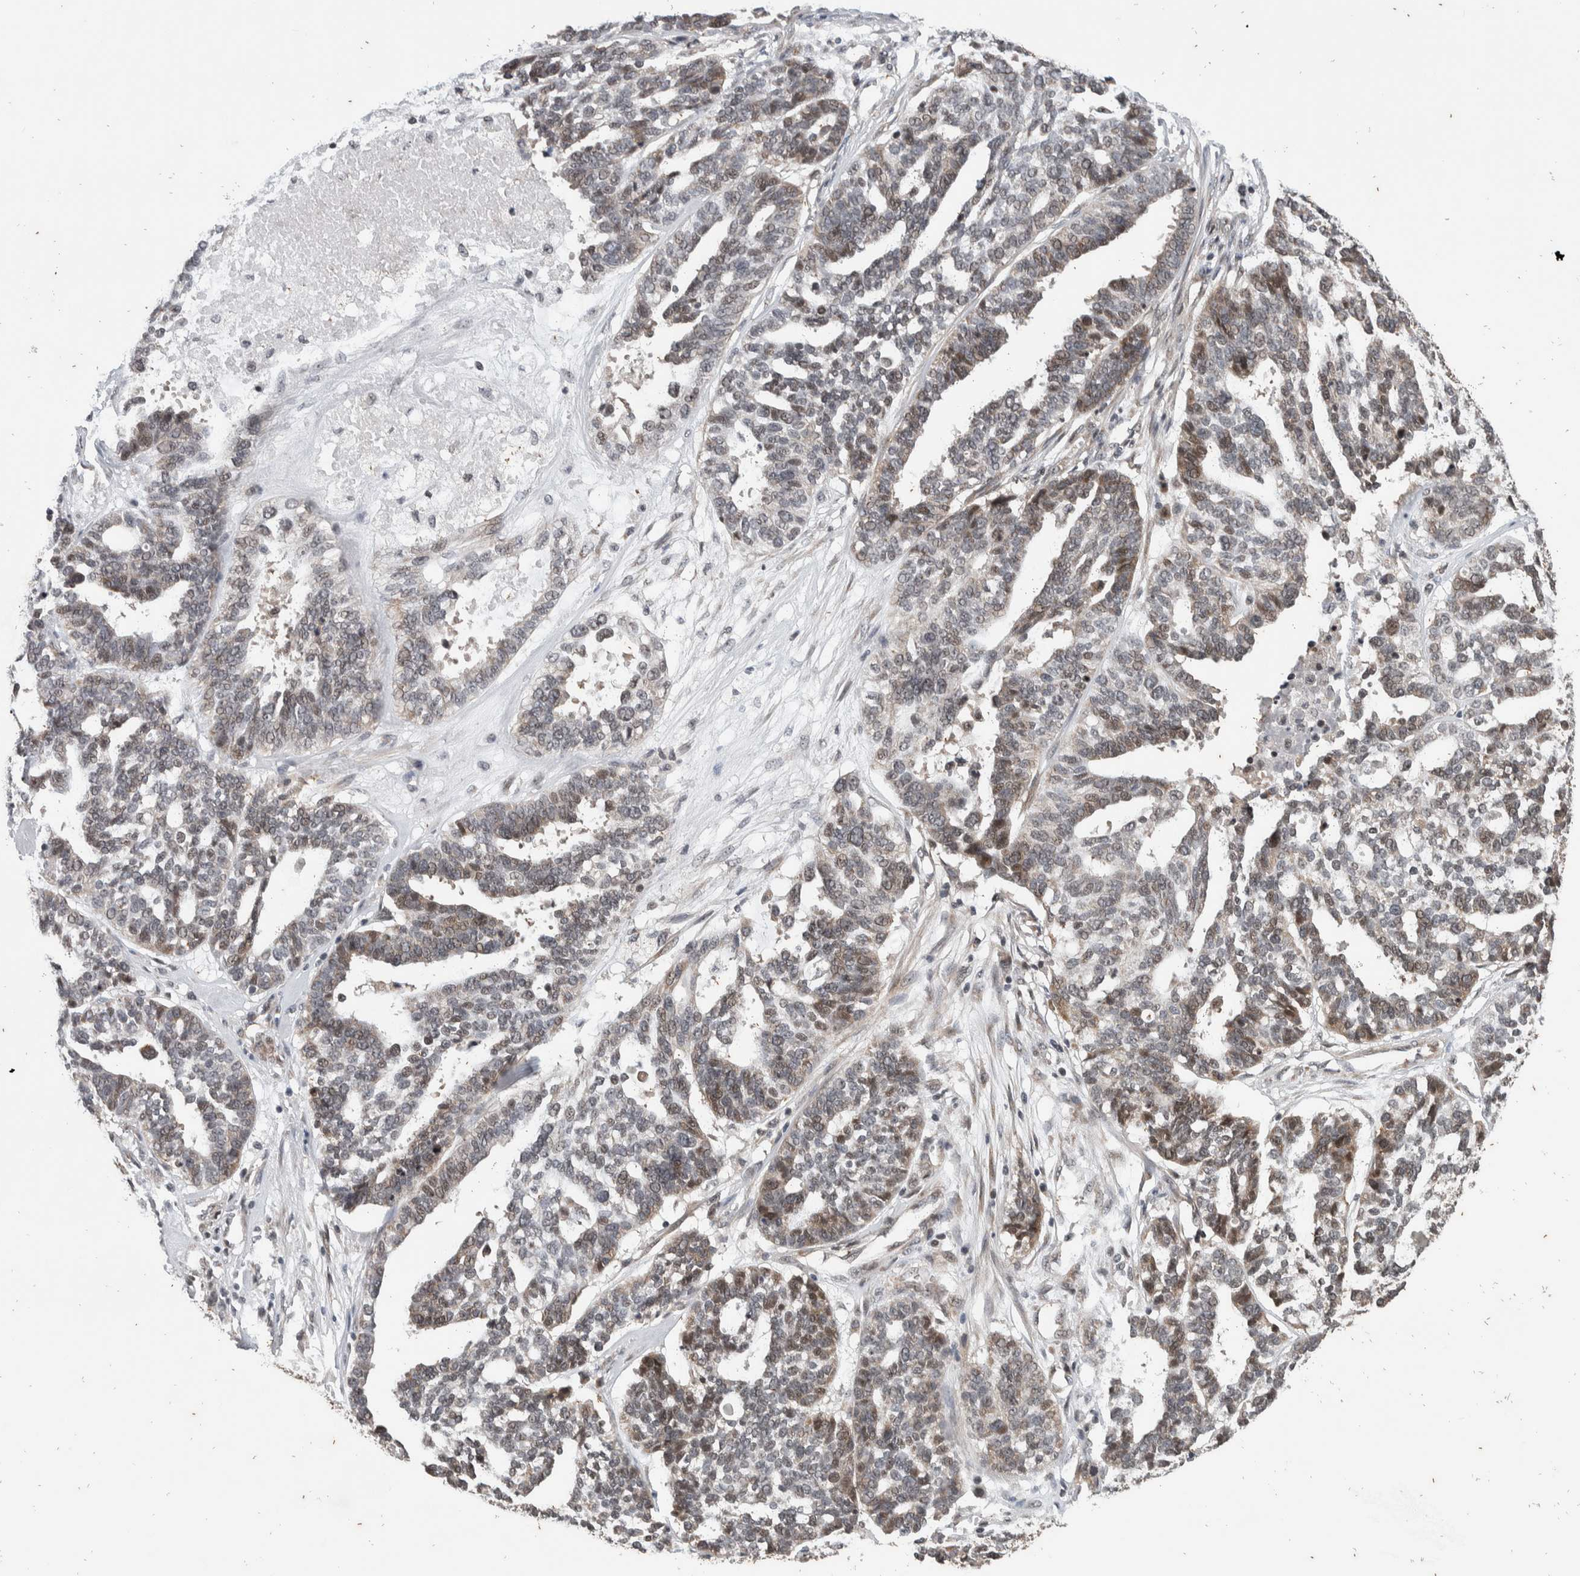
{"staining": {"intensity": "weak", "quantity": "25%-75%", "location": "cytoplasmic/membranous"}, "tissue": "ovarian cancer", "cell_type": "Tumor cells", "image_type": "cancer", "snomed": [{"axis": "morphology", "description": "Cystadenocarcinoma, serous, NOS"}, {"axis": "topography", "description": "Ovary"}], "caption": "An image of serous cystadenocarcinoma (ovarian) stained for a protein shows weak cytoplasmic/membranous brown staining in tumor cells.", "gene": "ATXN7L1", "patient": {"sex": "female", "age": 59}}